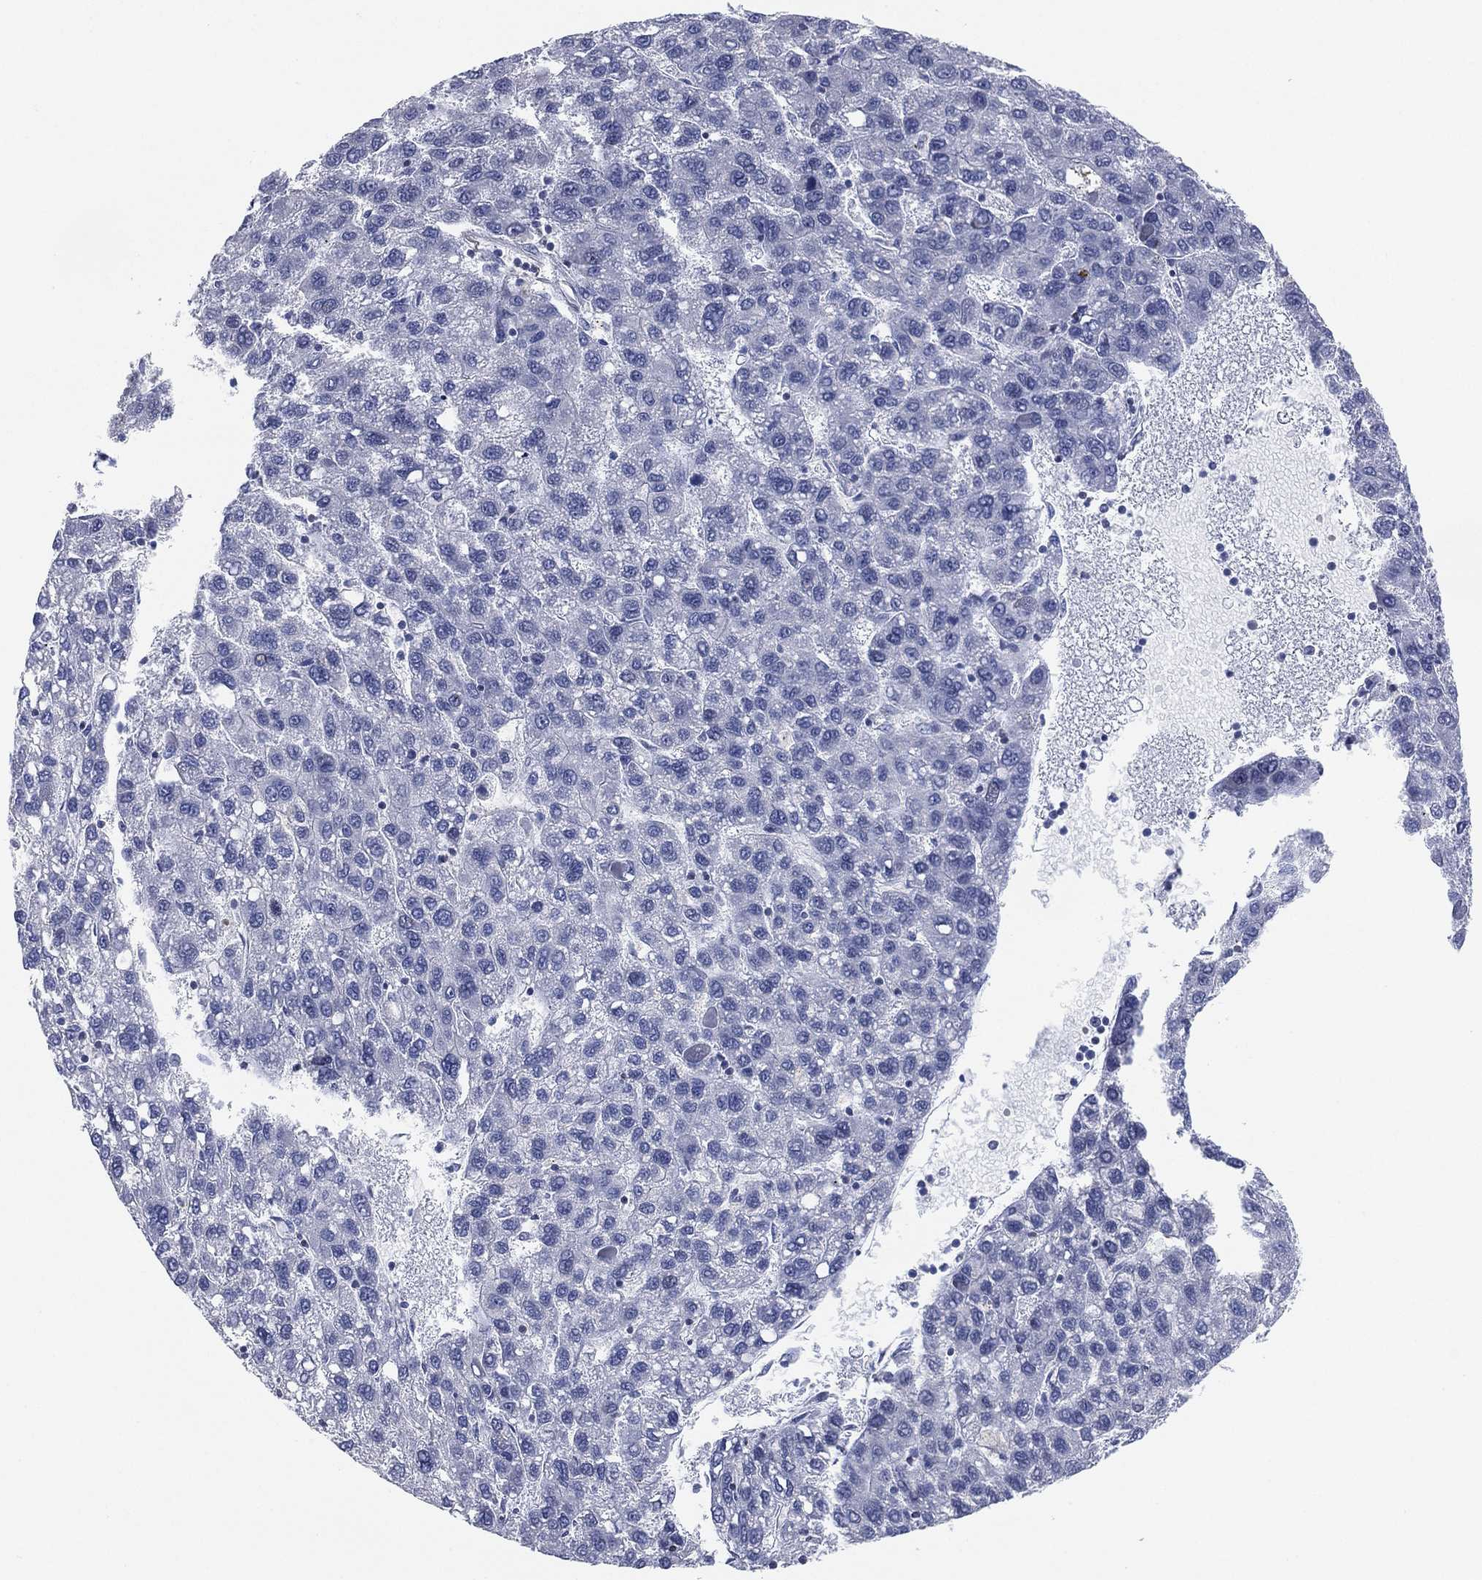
{"staining": {"intensity": "negative", "quantity": "none", "location": "none"}, "tissue": "liver cancer", "cell_type": "Tumor cells", "image_type": "cancer", "snomed": [{"axis": "morphology", "description": "Carcinoma, Hepatocellular, NOS"}, {"axis": "topography", "description": "Liver"}], "caption": "This is an immunohistochemistry (IHC) histopathology image of hepatocellular carcinoma (liver). There is no staining in tumor cells.", "gene": "CFTR", "patient": {"sex": "female", "age": 82}}